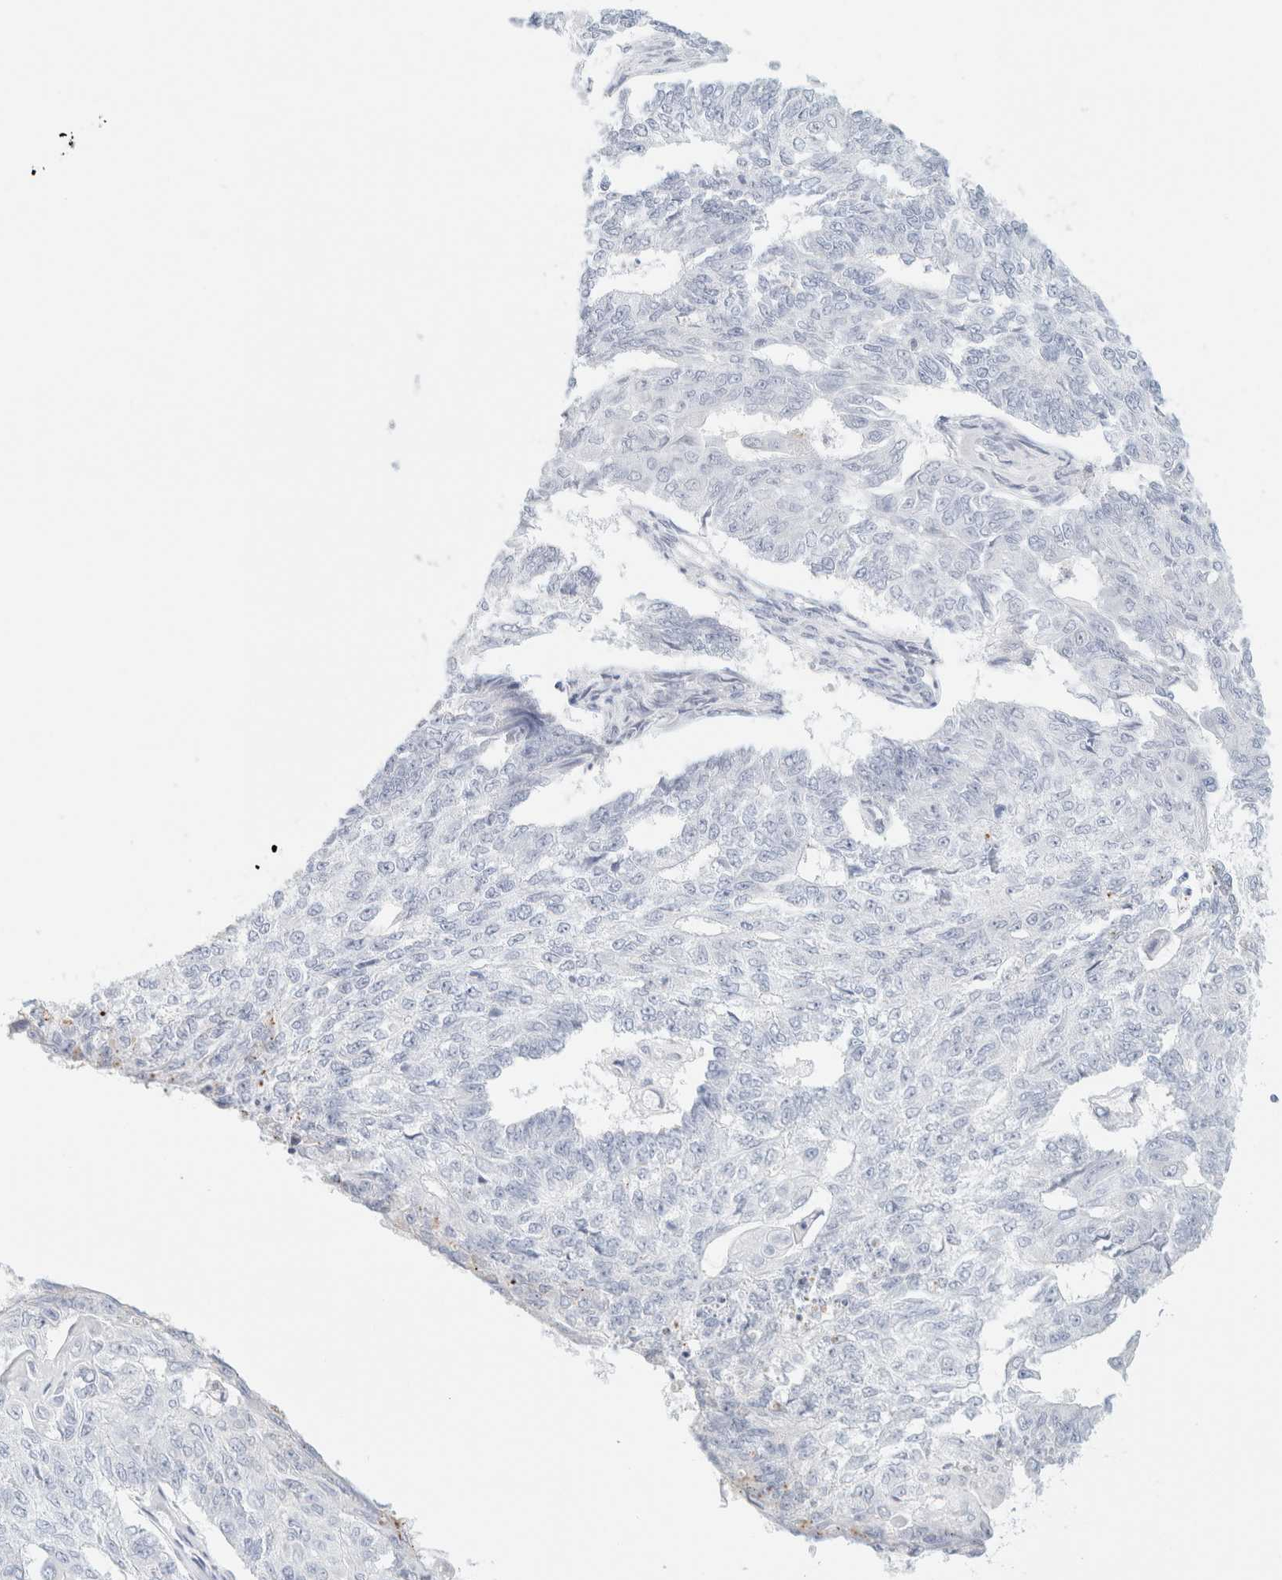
{"staining": {"intensity": "negative", "quantity": "none", "location": "none"}, "tissue": "endometrial cancer", "cell_type": "Tumor cells", "image_type": "cancer", "snomed": [{"axis": "morphology", "description": "Adenocarcinoma, NOS"}, {"axis": "topography", "description": "Endometrium"}], "caption": "There is no significant positivity in tumor cells of endometrial adenocarcinoma.", "gene": "HEXD", "patient": {"sex": "female", "age": 32}}